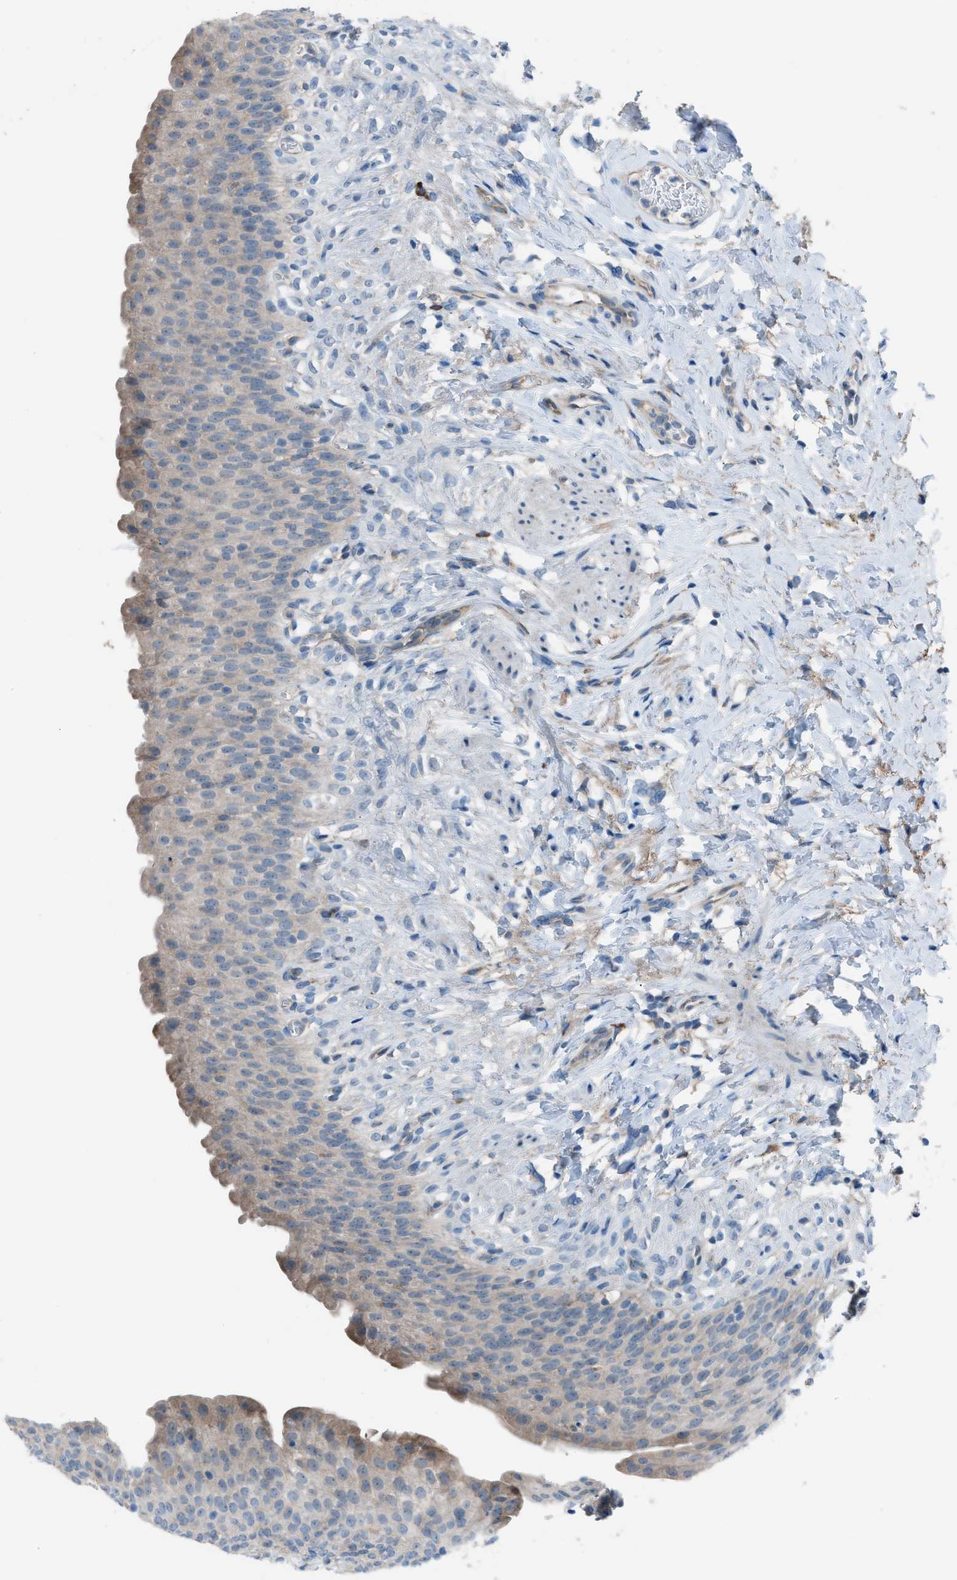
{"staining": {"intensity": "weak", "quantity": "<25%", "location": "cytoplasmic/membranous"}, "tissue": "urinary bladder", "cell_type": "Urothelial cells", "image_type": "normal", "snomed": [{"axis": "morphology", "description": "Normal tissue, NOS"}, {"axis": "topography", "description": "Urinary bladder"}], "caption": "The micrograph shows no staining of urothelial cells in benign urinary bladder.", "gene": "HEG1", "patient": {"sex": "female", "age": 79}}